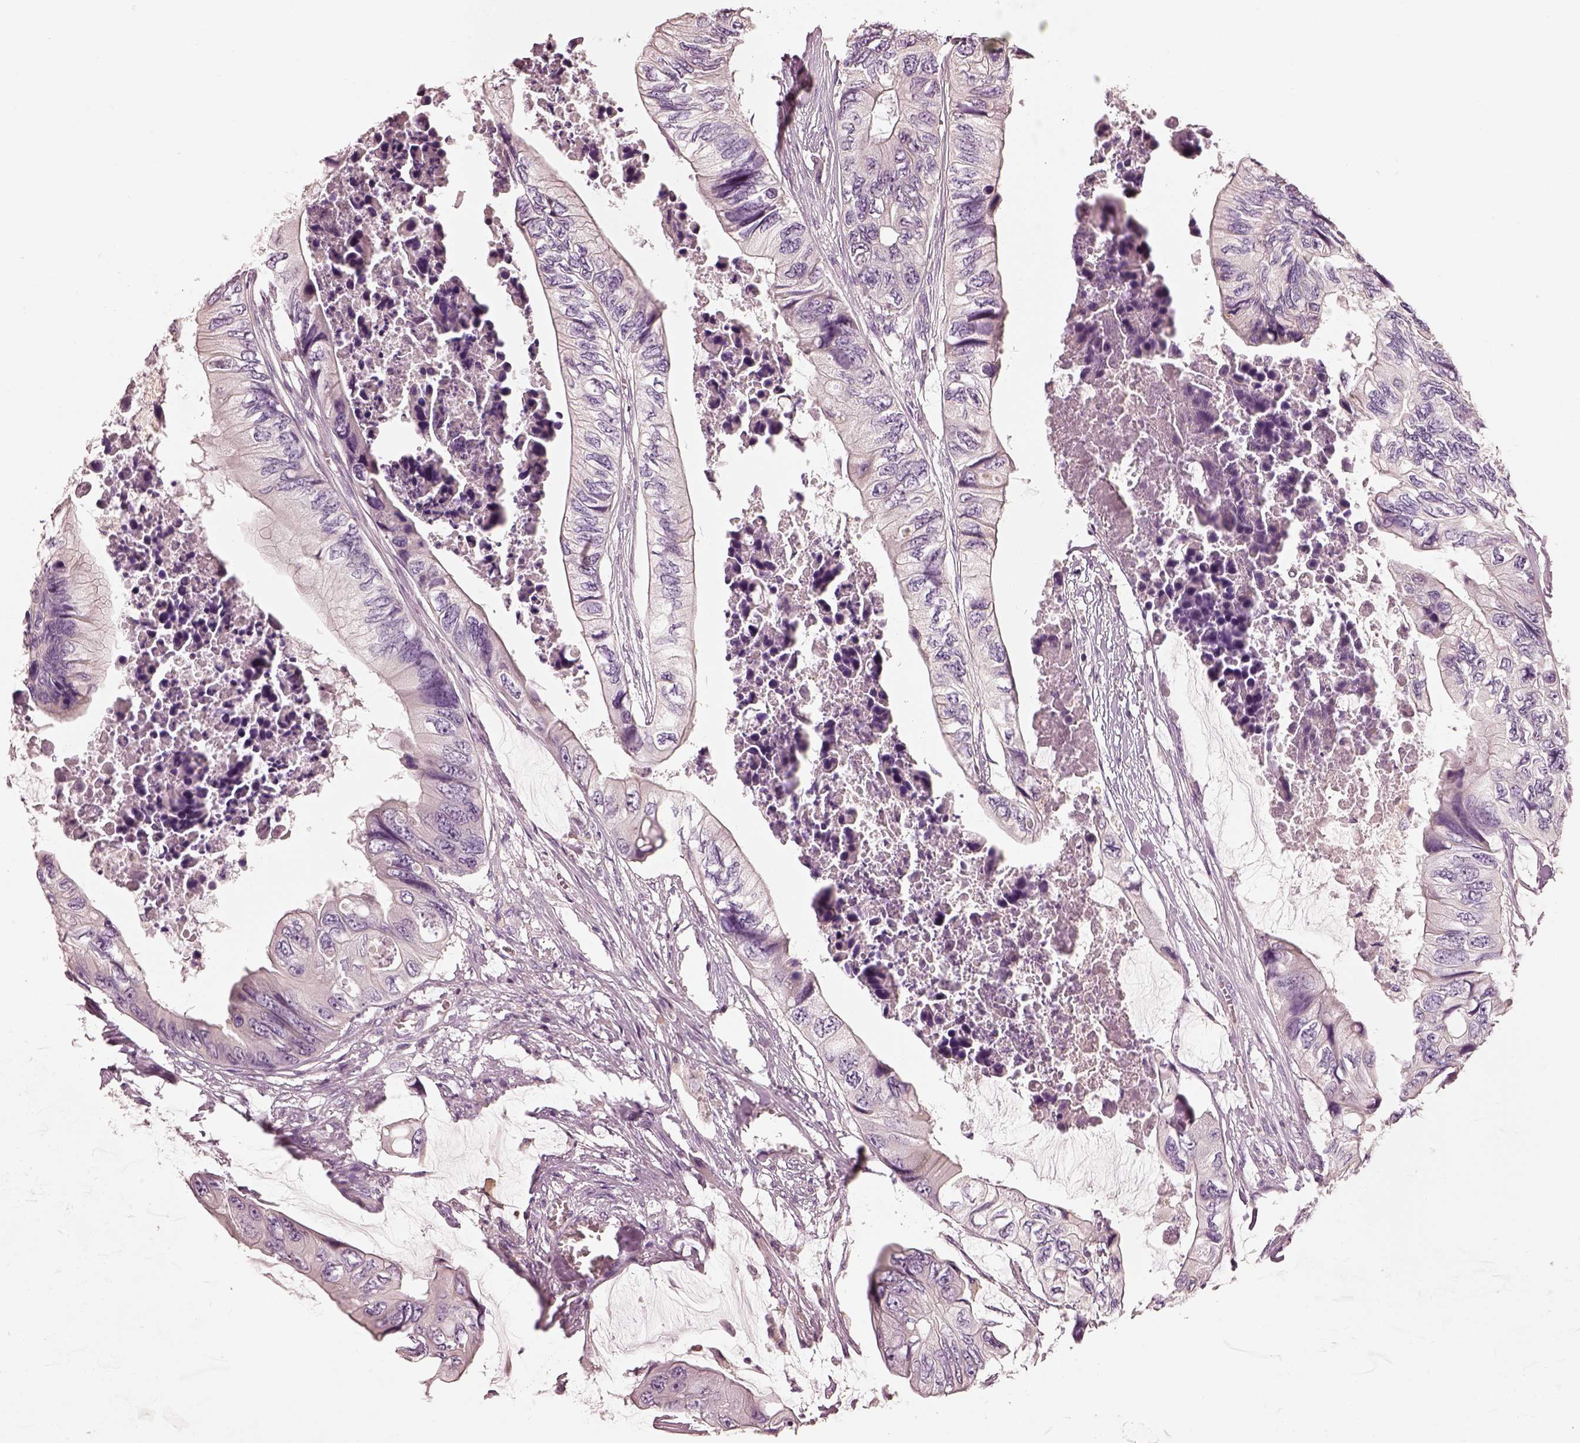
{"staining": {"intensity": "negative", "quantity": "none", "location": "none"}, "tissue": "colorectal cancer", "cell_type": "Tumor cells", "image_type": "cancer", "snomed": [{"axis": "morphology", "description": "Adenocarcinoma, NOS"}, {"axis": "topography", "description": "Rectum"}], "caption": "Tumor cells are negative for protein expression in human adenocarcinoma (colorectal).", "gene": "PNOC", "patient": {"sex": "male", "age": 63}}